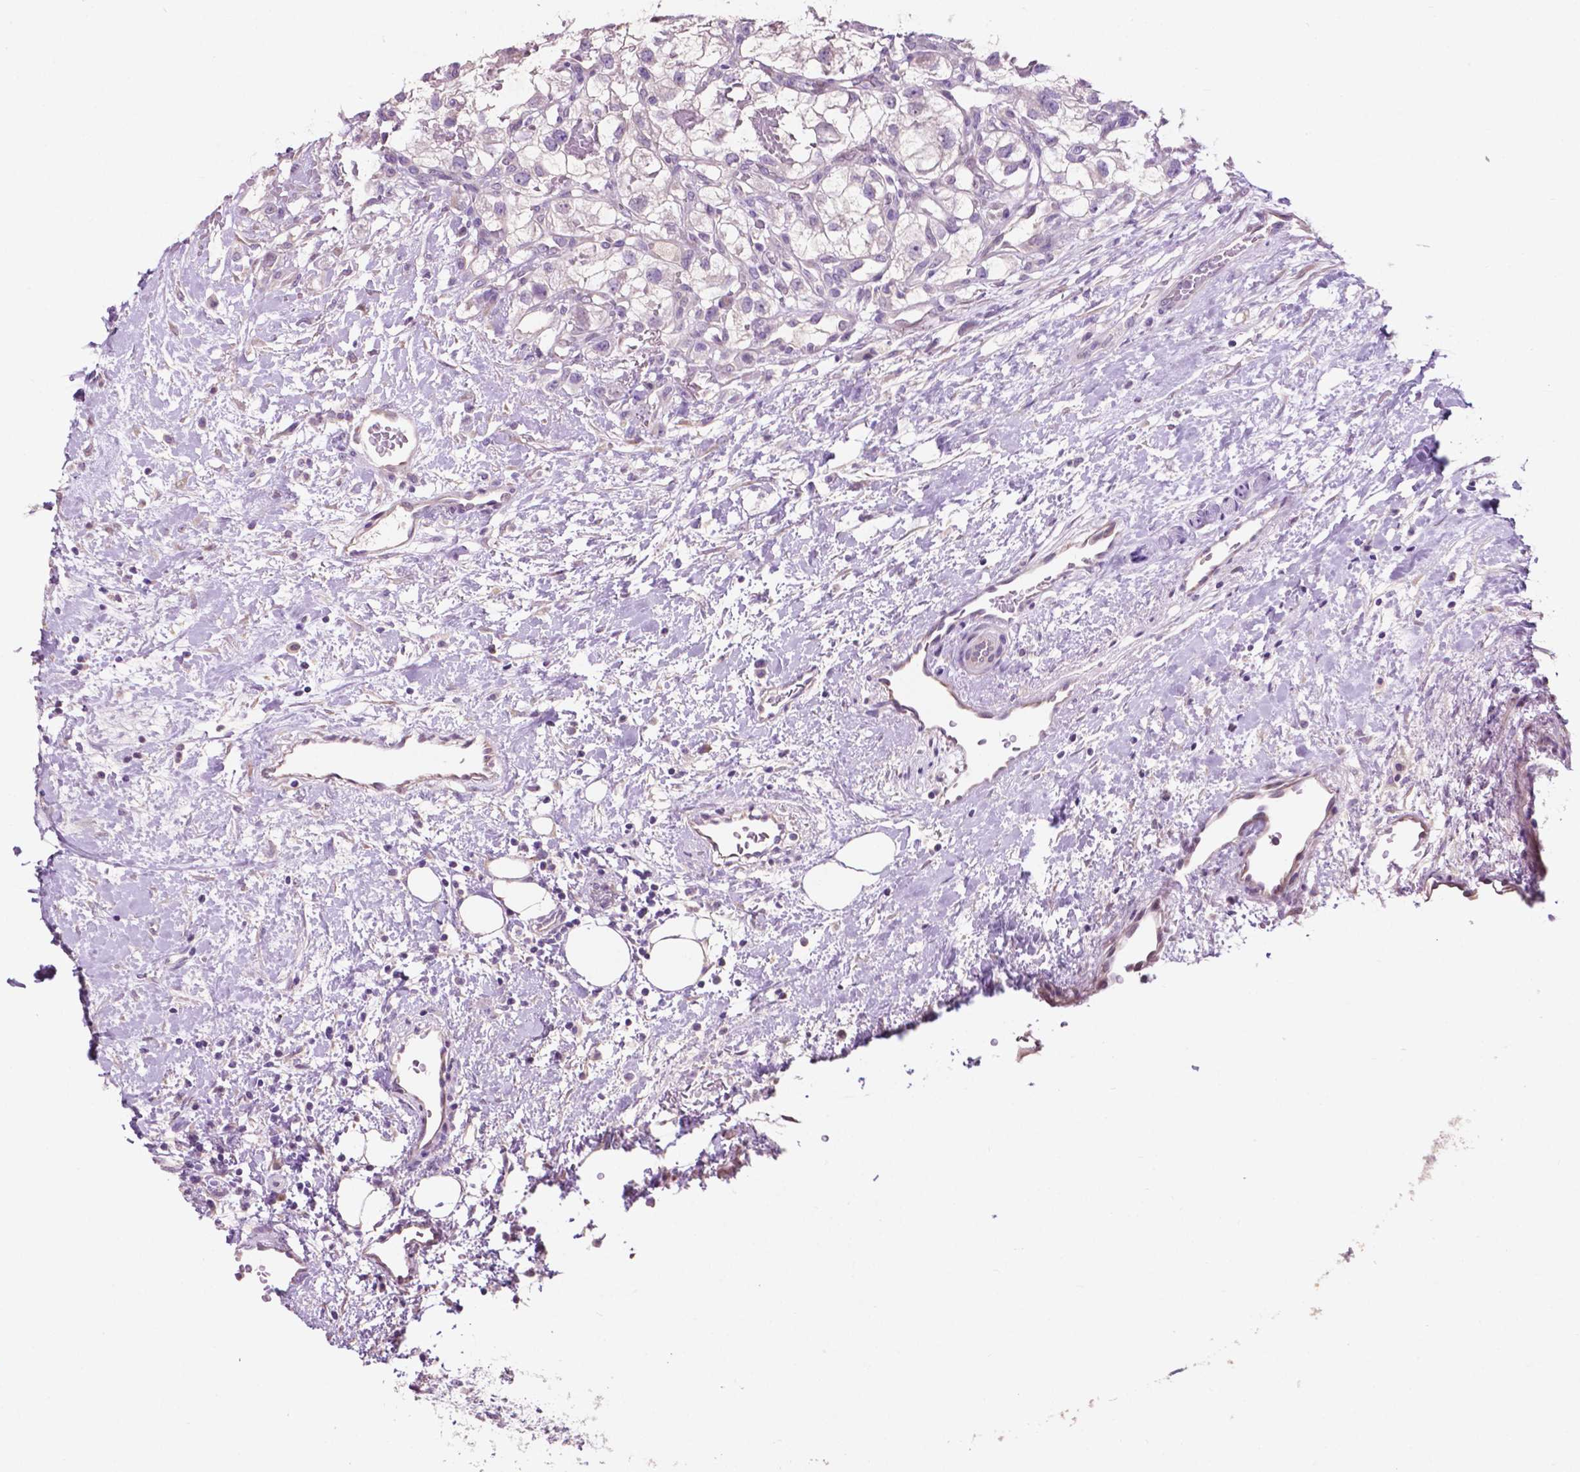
{"staining": {"intensity": "negative", "quantity": "none", "location": "none"}, "tissue": "renal cancer", "cell_type": "Tumor cells", "image_type": "cancer", "snomed": [{"axis": "morphology", "description": "Adenocarcinoma, NOS"}, {"axis": "topography", "description": "Kidney"}], "caption": "High power microscopy image of an IHC image of renal cancer, revealing no significant positivity in tumor cells. (Immunohistochemistry (ihc), brightfield microscopy, high magnification).", "gene": "CLDN17", "patient": {"sex": "male", "age": 59}}